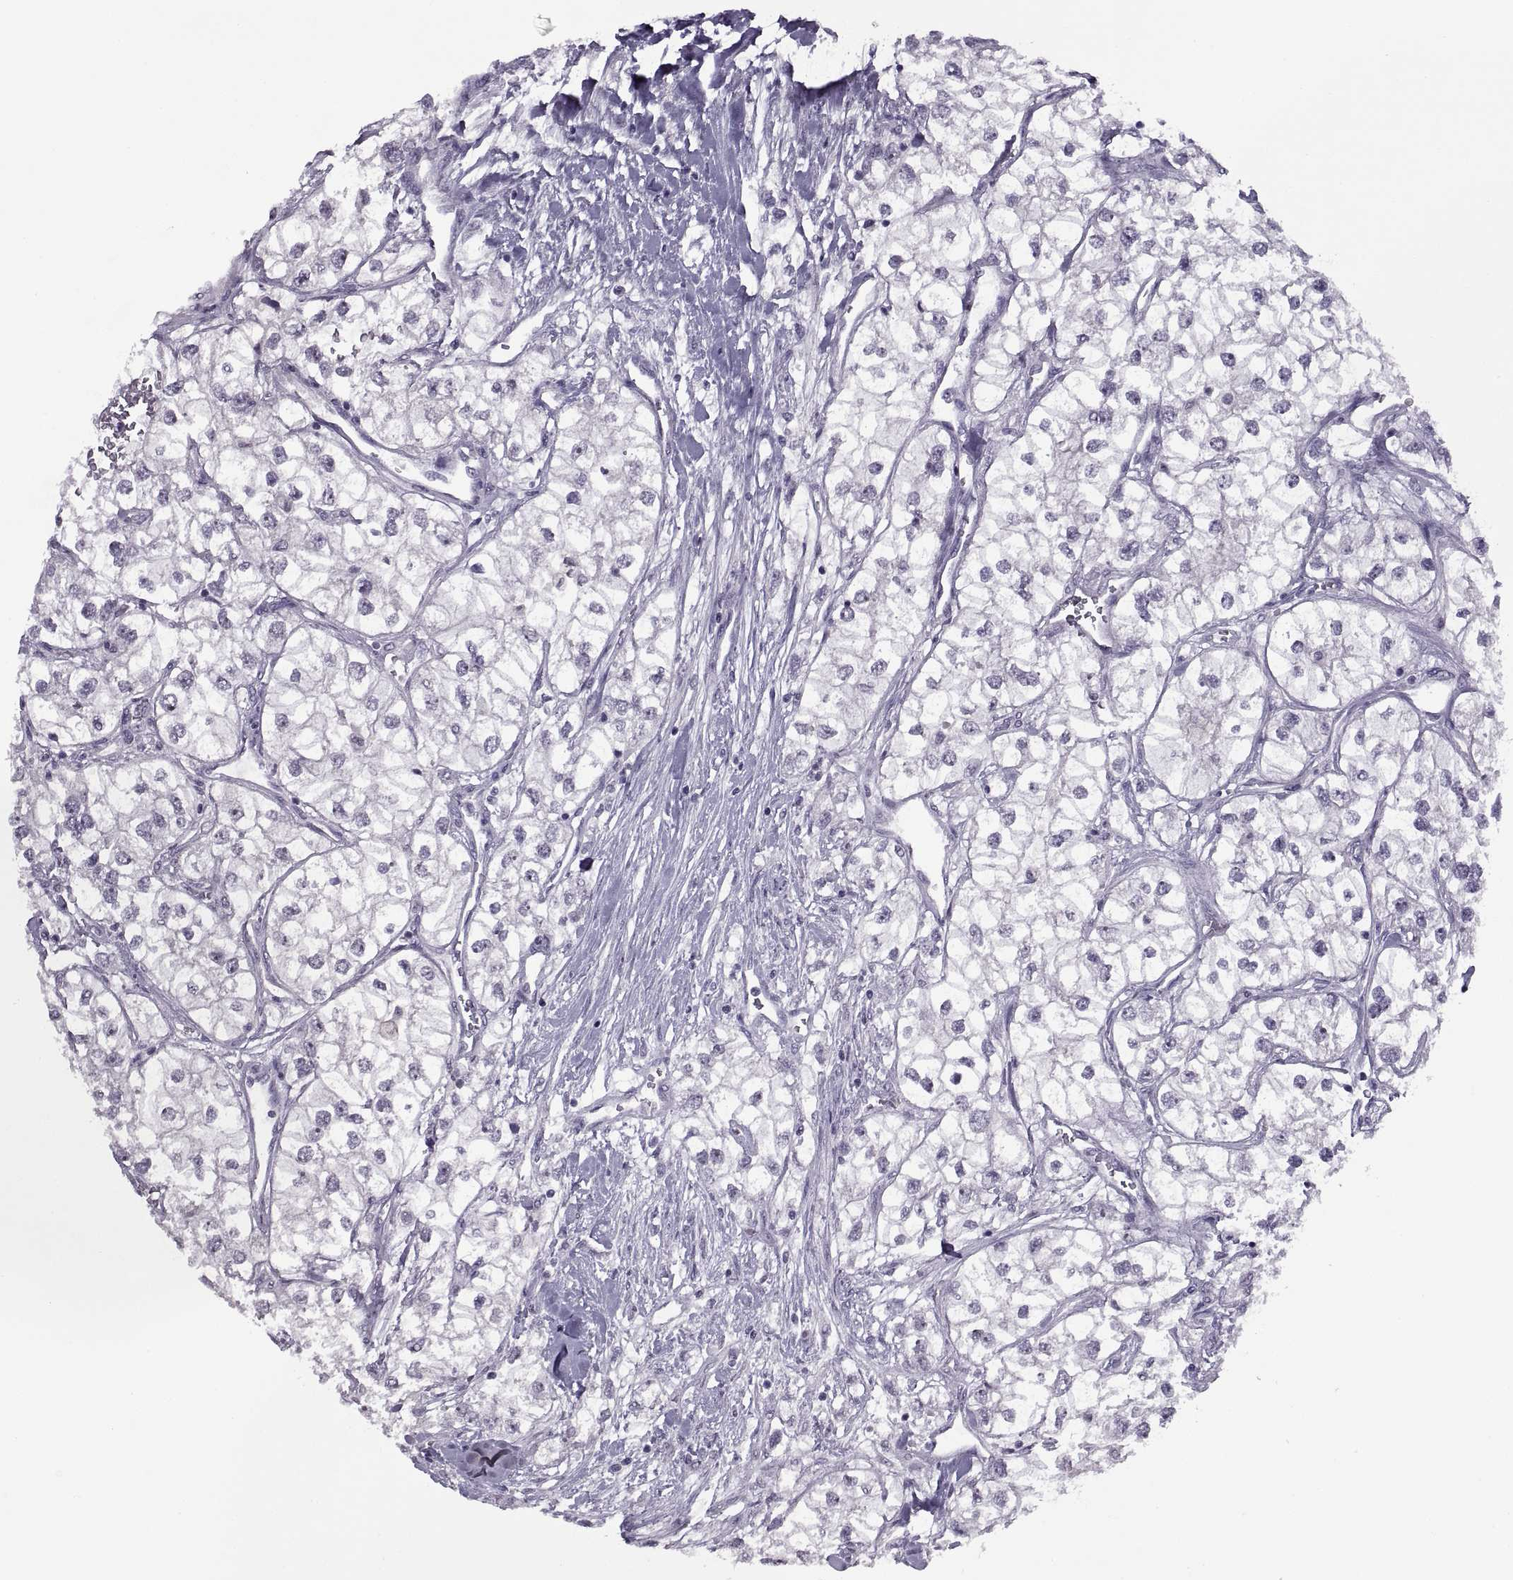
{"staining": {"intensity": "negative", "quantity": "none", "location": "none"}, "tissue": "renal cancer", "cell_type": "Tumor cells", "image_type": "cancer", "snomed": [{"axis": "morphology", "description": "Adenocarcinoma, NOS"}, {"axis": "topography", "description": "Kidney"}], "caption": "High power microscopy photomicrograph of an immunohistochemistry micrograph of renal cancer (adenocarcinoma), revealing no significant staining in tumor cells. Nuclei are stained in blue.", "gene": "ASIC2", "patient": {"sex": "male", "age": 59}}